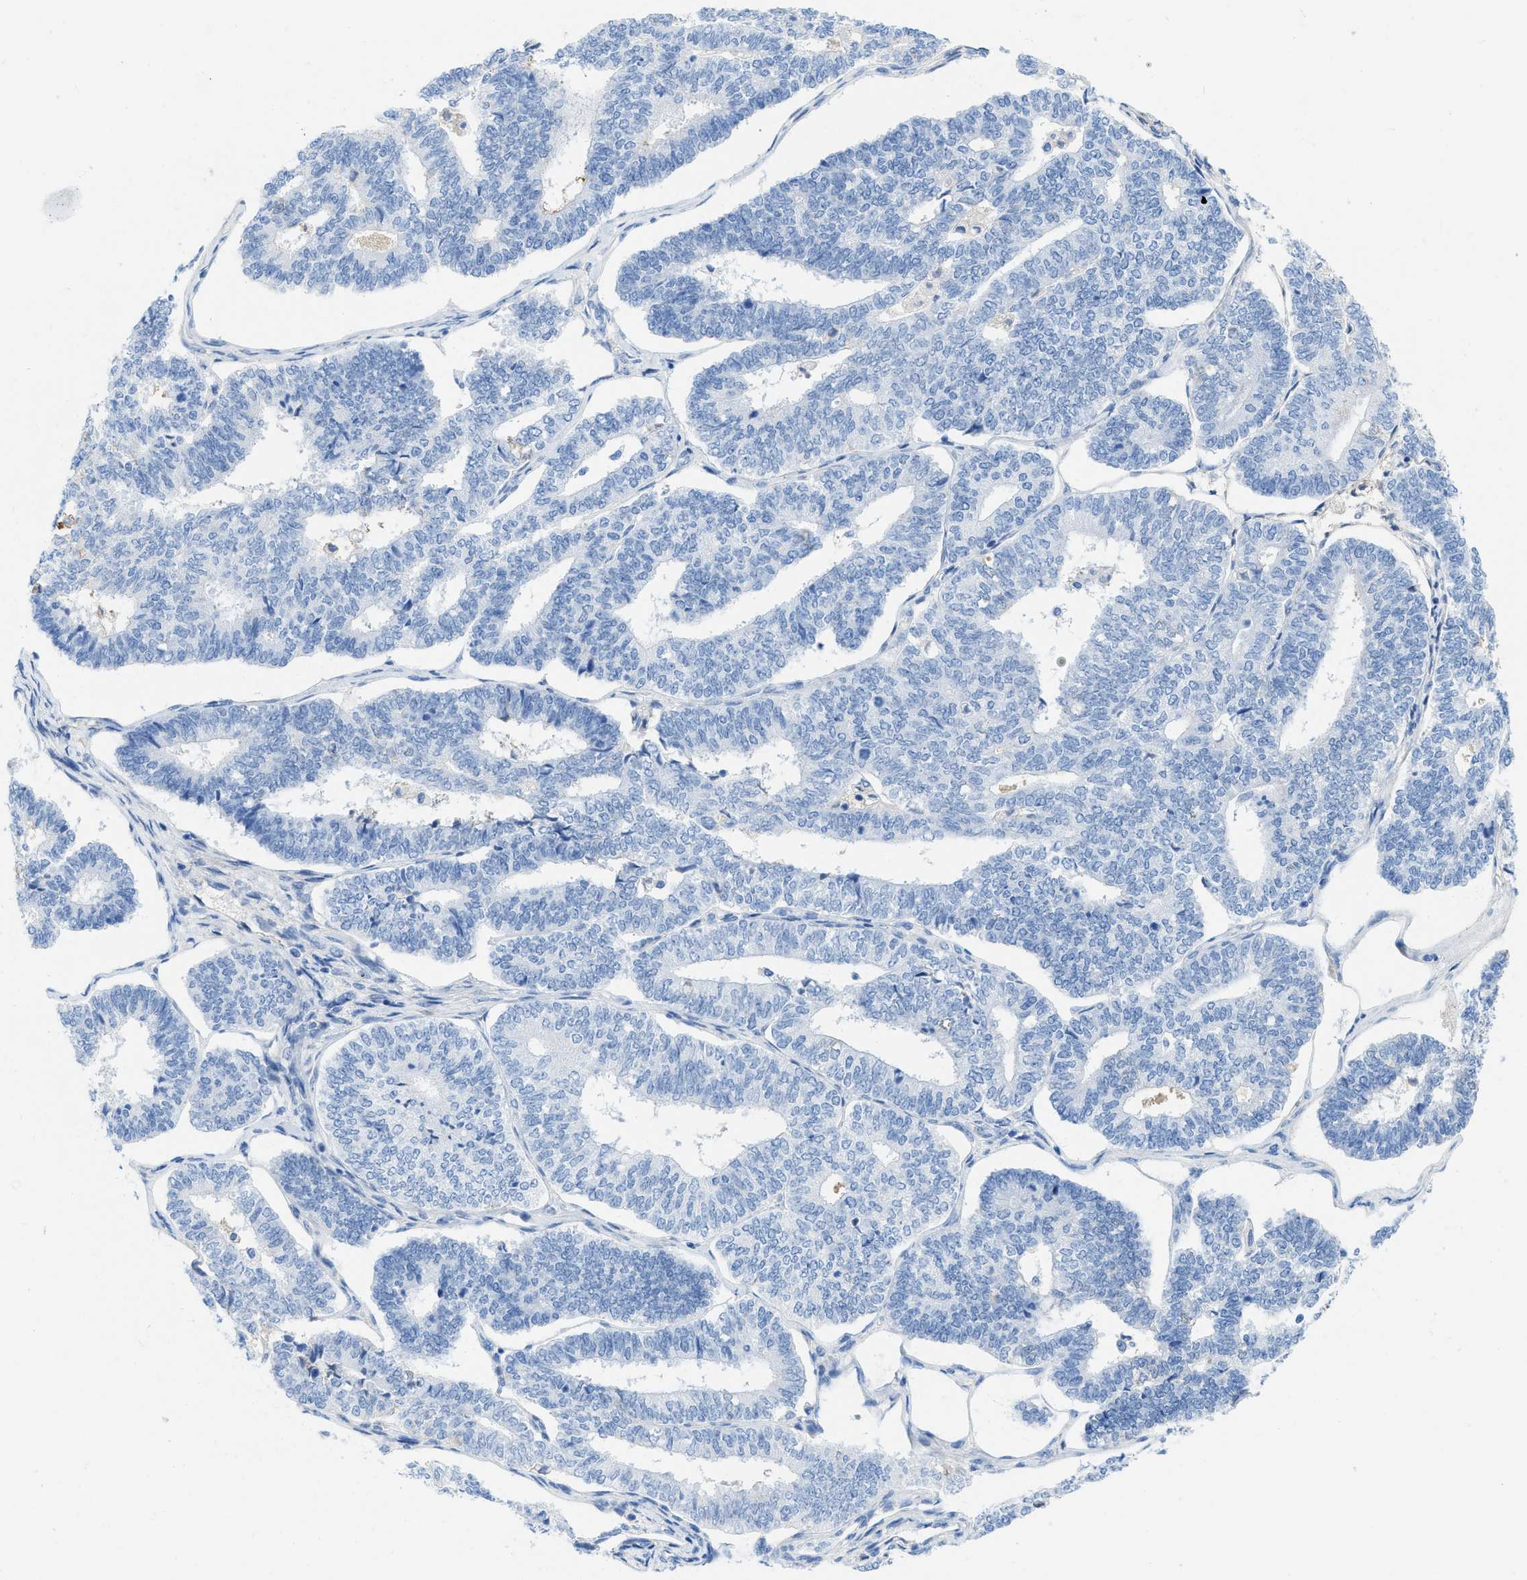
{"staining": {"intensity": "negative", "quantity": "none", "location": "none"}, "tissue": "endometrial cancer", "cell_type": "Tumor cells", "image_type": "cancer", "snomed": [{"axis": "morphology", "description": "Adenocarcinoma, NOS"}, {"axis": "topography", "description": "Endometrium"}], "caption": "This is a micrograph of IHC staining of endometrial cancer, which shows no staining in tumor cells.", "gene": "COL3A1", "patient": {"sex": "female", "age": 70}}